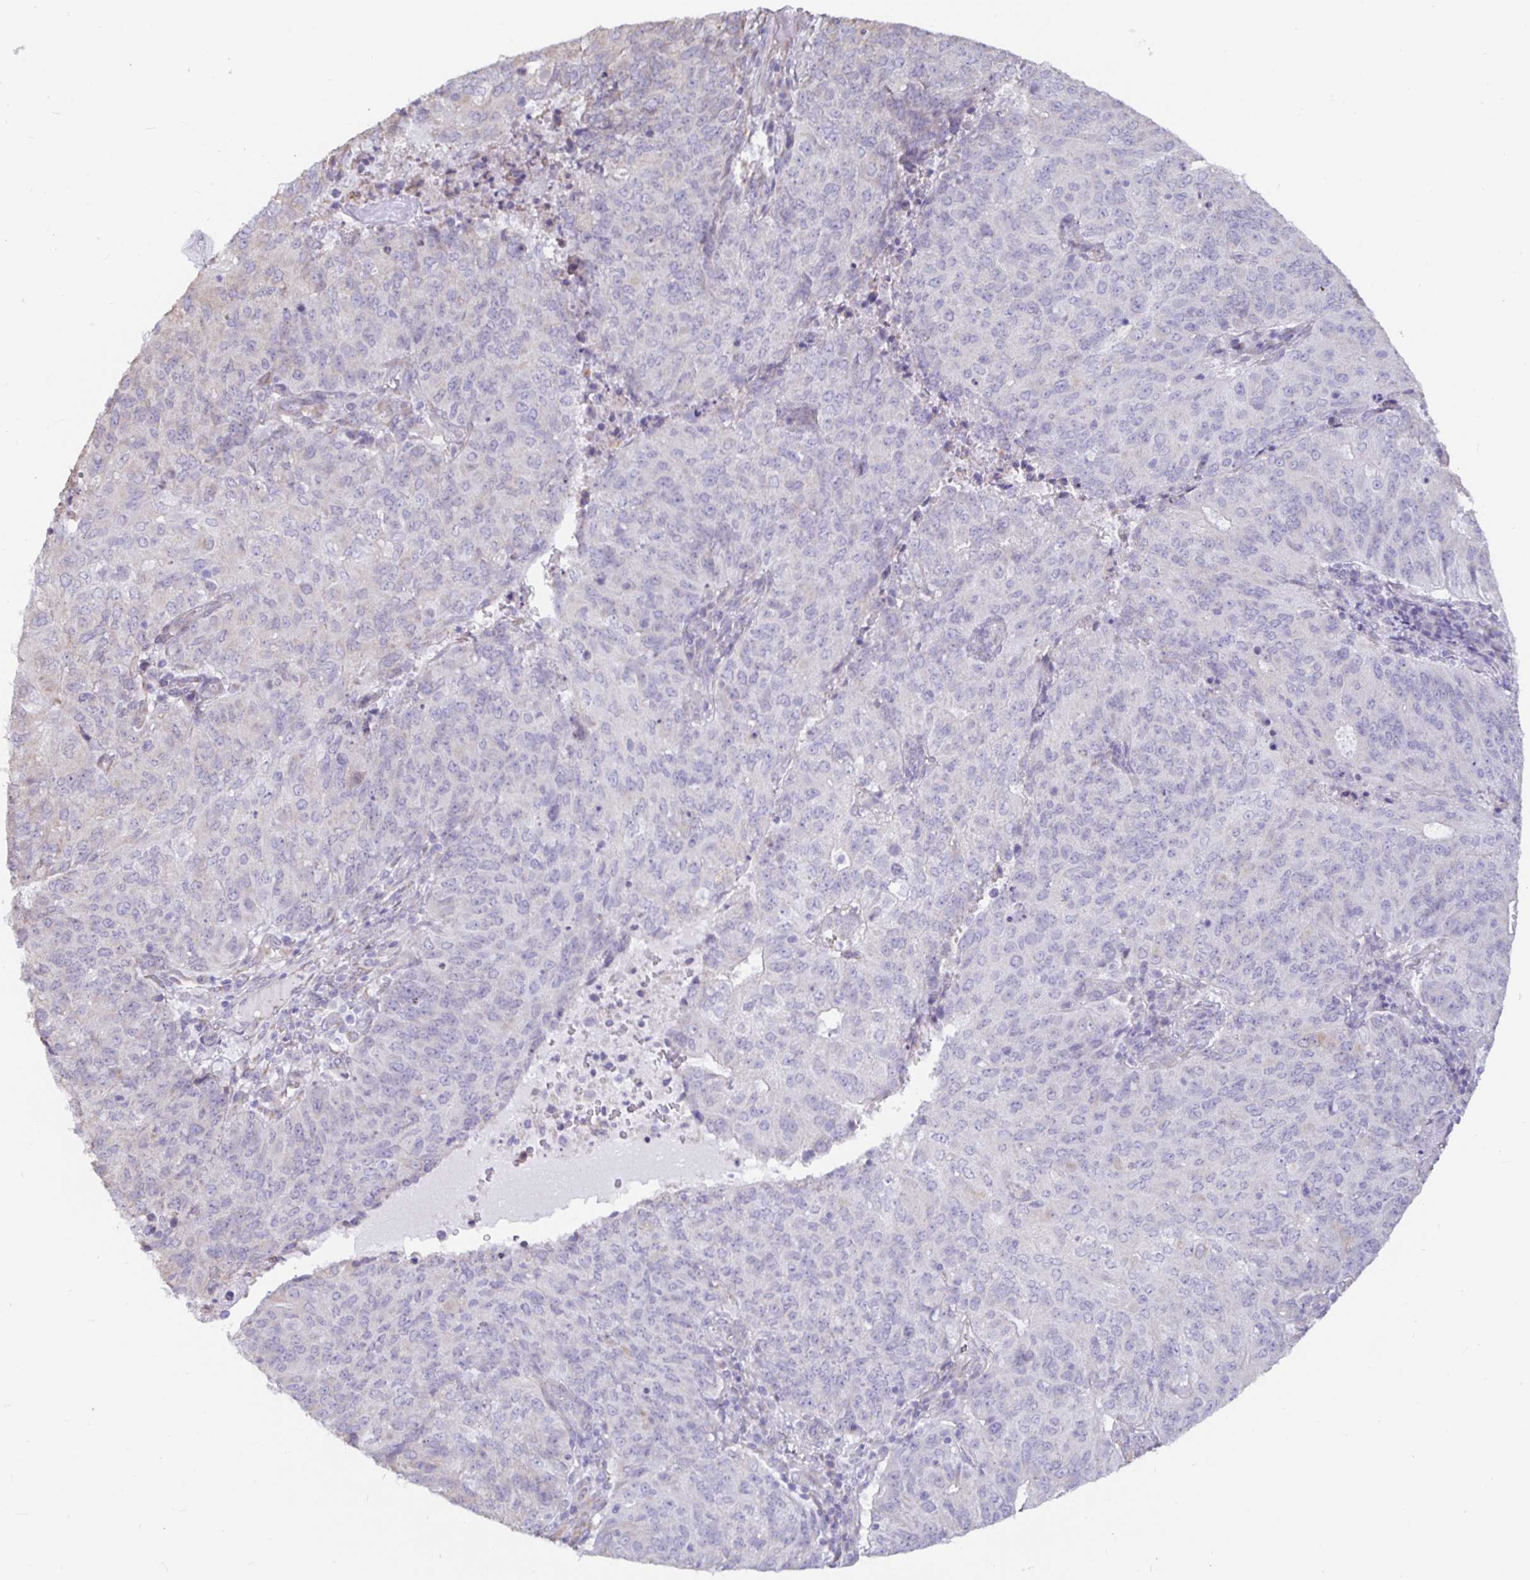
{"staining": {"intensity": "negative", "quantity": "none", "location": "none"}, "tissue": "endometrial cancer", "cell_type": "Tumor cells", "image_type": "cancer", "snomed": [{"axis": "morphology", "description": "Adenocarcinoma, NOS"}, {"axis": "topography", "description": "Endometrium"}], "caption": "Human endometrial cancer (adenocarcinoma) stained for a protein using immunohistochemistry (IHC) displays no staining in tumor cells.", "gene": "DNAI2", "patient": {"sex": "female", "age": 82}}